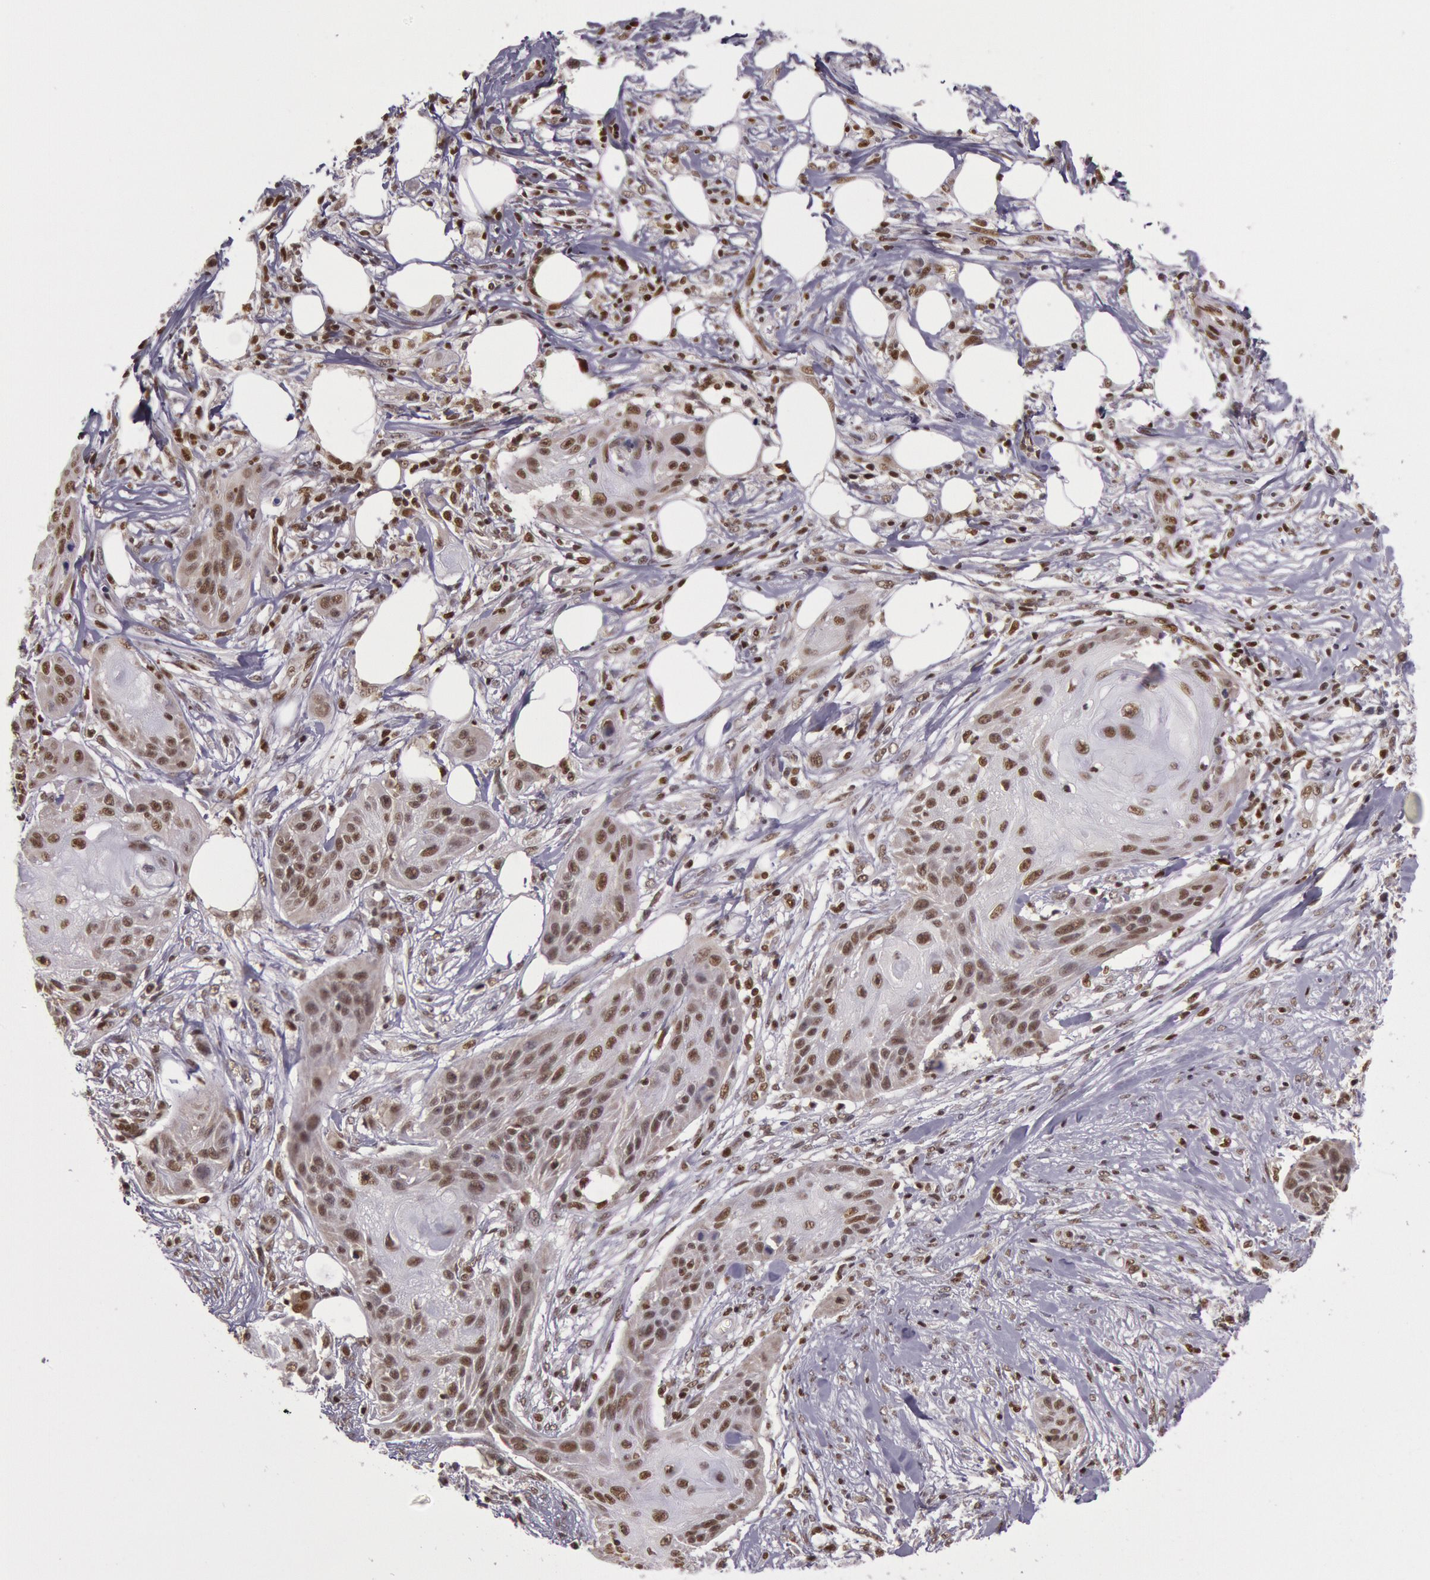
{"staining": {"intensity": "moderate", "quantity": ">75%", "location": "nuclear"}, "tissue": "skin cancer", "cell_type": "Tumor cells", "image_type": "cancer", "snomed": [{"axis": "morphology", "description": "Squamous cell carcinoma, NOS"}, {"axis": "topography", "description": "Skin"}], "caption": "Skin cancer (squamous cell carcinoma) stained with a protein marker displays moderate staining in tumor cells.", "gene": "ESS2", "patient": {"sex": "female", "age": 88}}